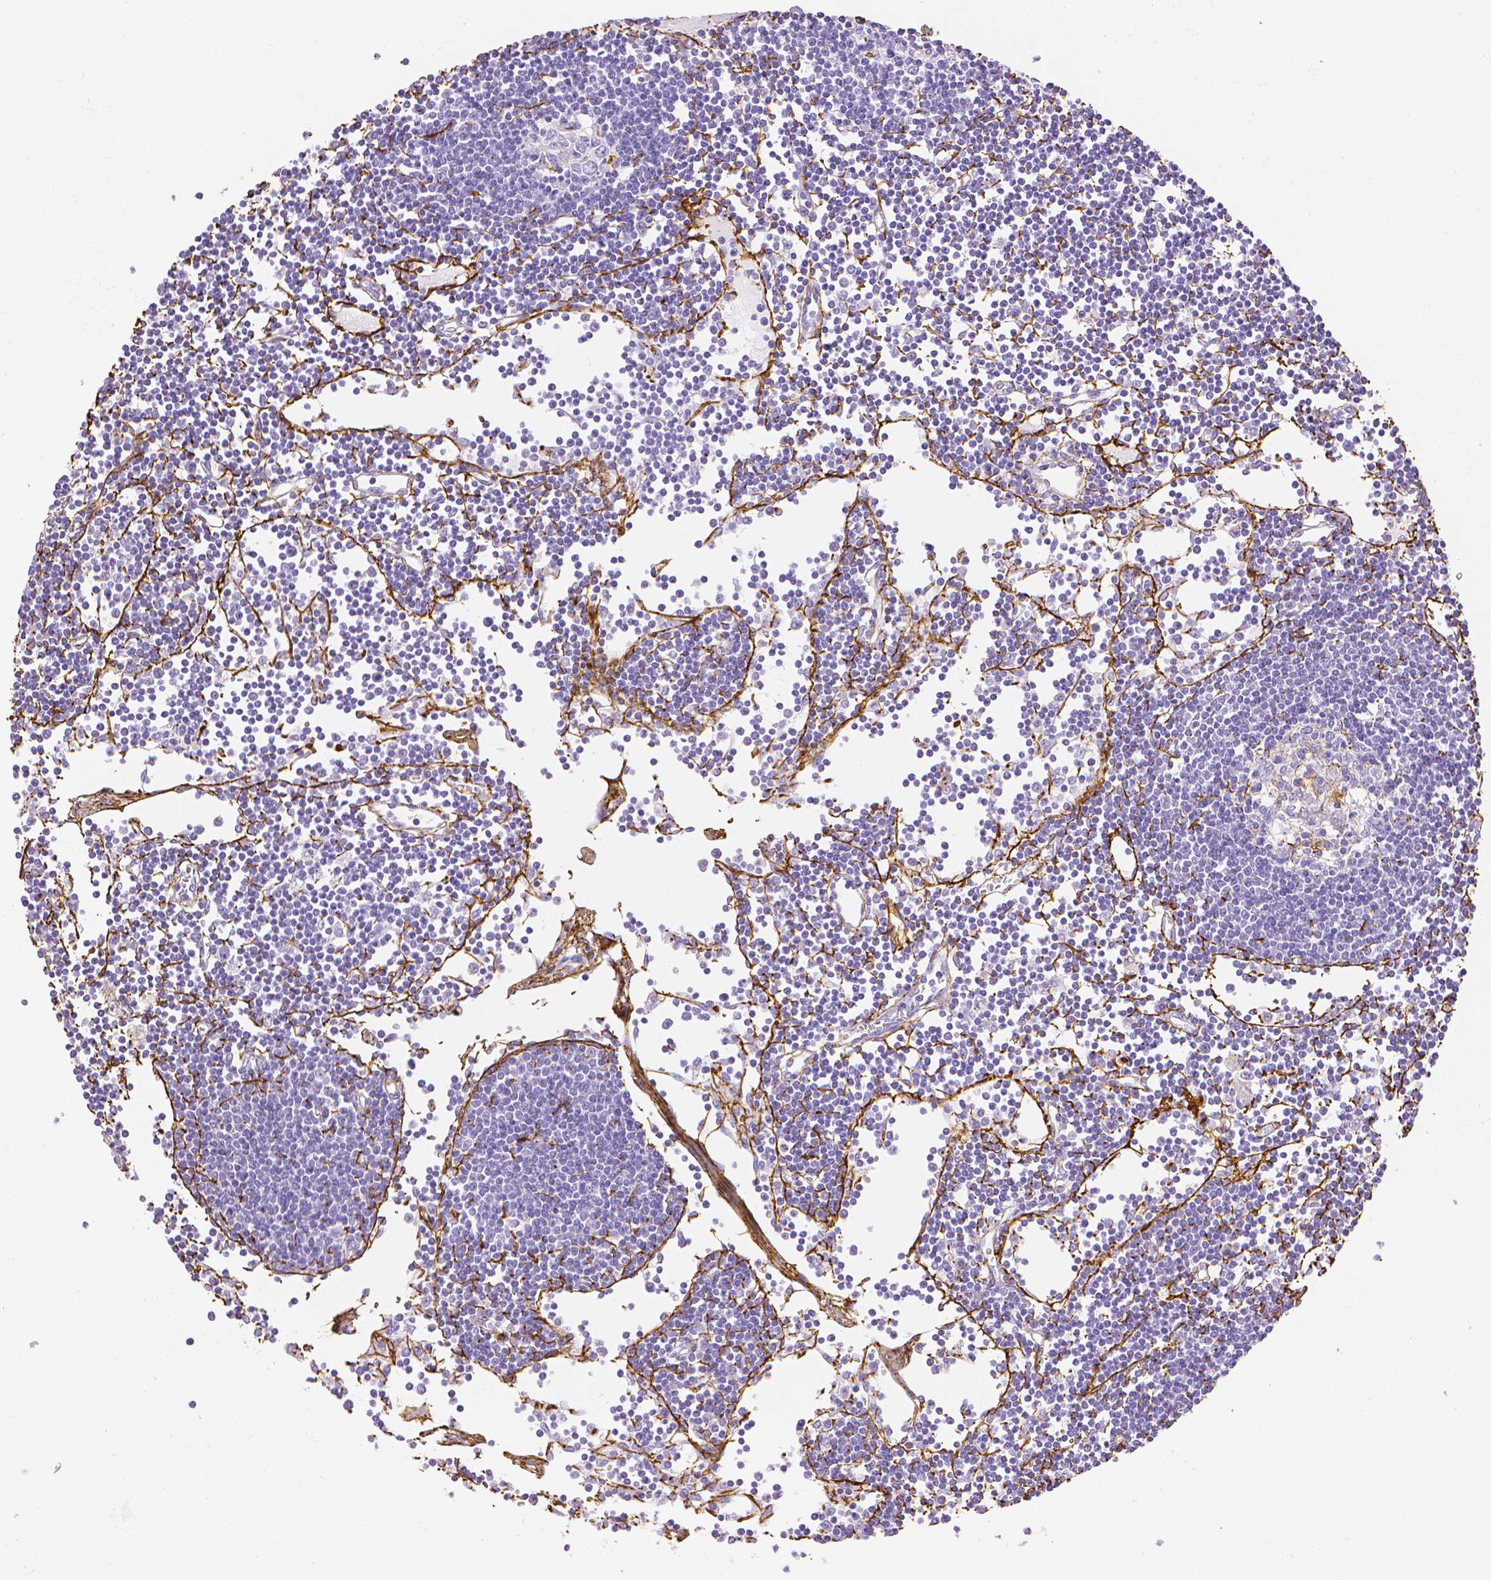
{"staining": {"intensity": "negative", "quantity": "none", "location": "none"}, "tissue": "lymph node", "cell_type": "Germinal center cells", "image_type": "normal", "snomed": [{"axis": "morphology", "description": "Normal tissue, NOS"}, {"axis": "topography", "description": "Lymph node"}], "caption": "This is a micrograph of immunohistochemistry staining of benign lymph node, which shows no positivity in germinal center cells.", "gene": "FBN1", "patient": {"sex": "female", "age": 65}}